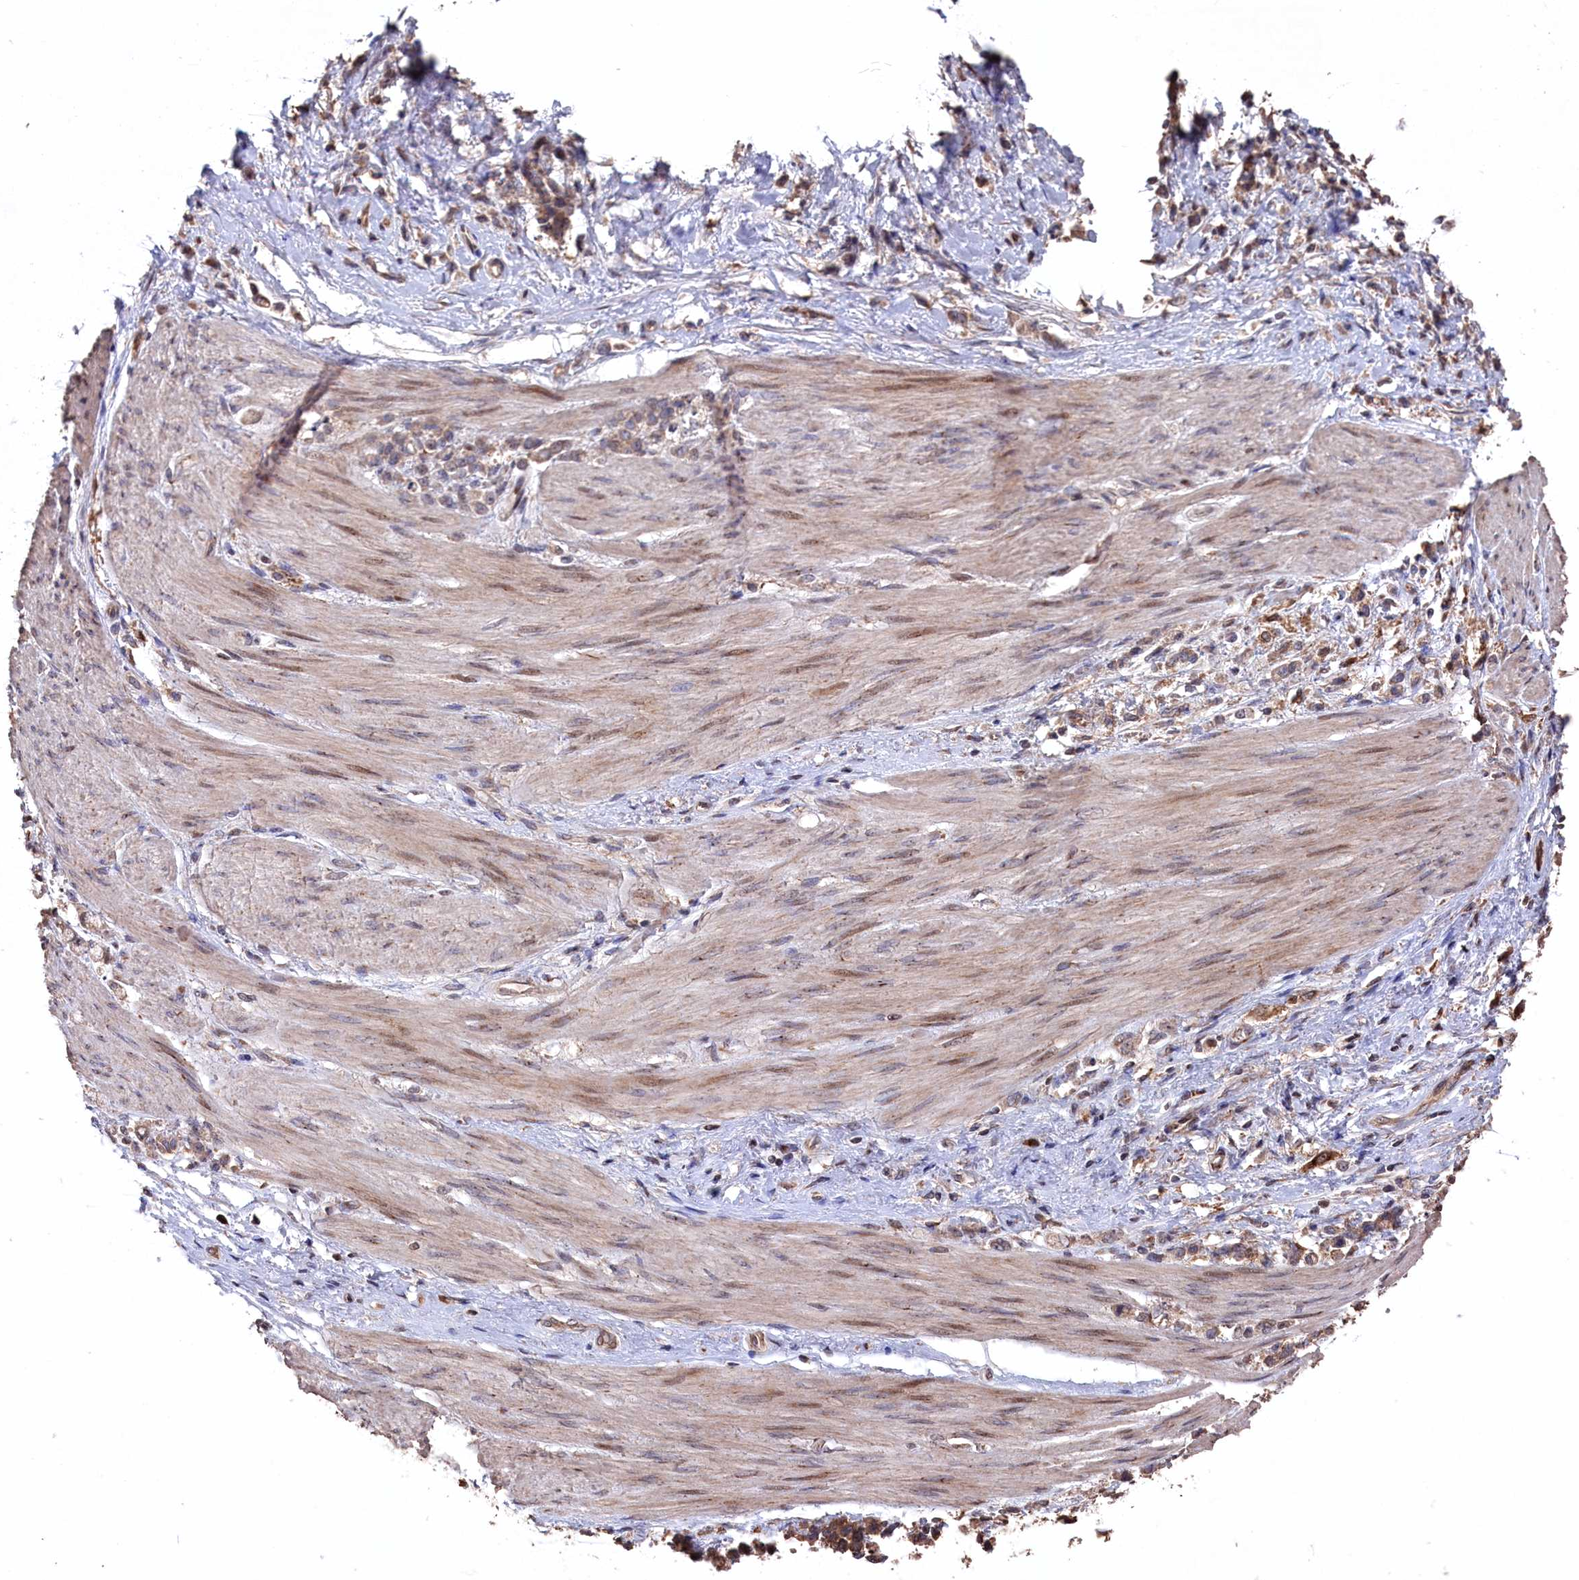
{"staining": {"intensity": "weak", "quantity": ">75%", "location": "cytoplasmic/membranous"}, "tissue": "stomach cancer", "cell_type": "Tumor cells", "image_type": "cancer", "snomed": [{"axis": "morphology", "description": "Adenocarcinoma, NOS"}, {"axis": "topography", "description": "Stomach"}], "caption": "Stomach cancer was stained to show a protein in brown. There is low levels of weak cytoplasmic/membranous staining in approximately >75% of tumor cells.", "gene": "NAA60", "patient": {"sex": "female", "age": 60}}